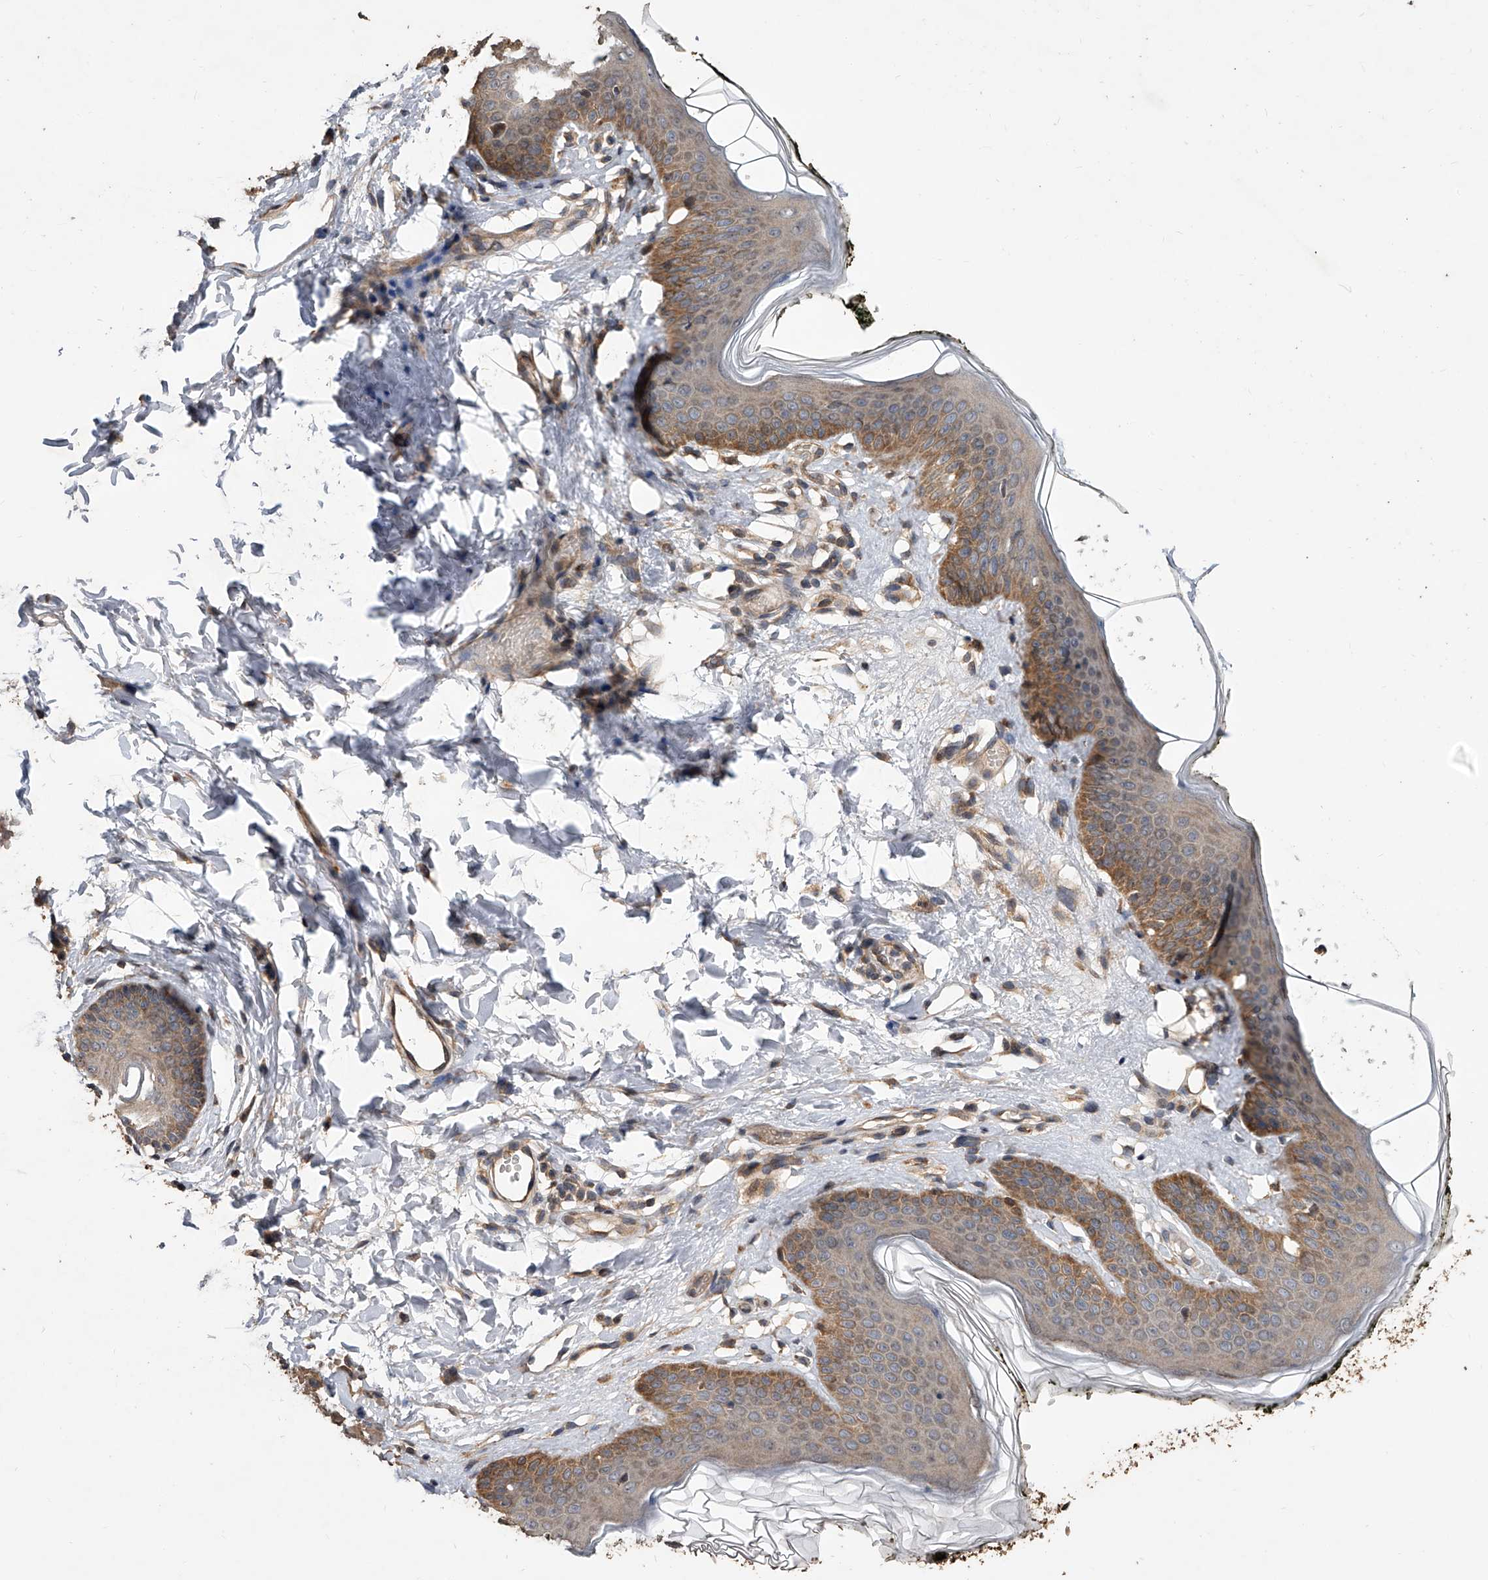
{"staining": {"intensity": "moderate", "quantity": ">75%", "location": "cytoplasmic/membranous"}, "tissue": "skin", "cell_type": "Epidermal cells", "image_type": "normal", "snomed": [{"axis": "morphology", "description": "Normal tissue, NOS"}, {"axis": "morphology", "description": "Inflammation, NOS"}, {"axis": "topography", "description": "Vulva"}], "caption": "An image of human skin stained for a protein exhibits moderate cytoplasmic/membranous brown staining in epidermal cells. (Stains: DAB in brown, nuclei in blue, Microscopy: brightfield microscopy at high magnification).", "gene": "LTV1", "patient": {"sex": "female", "age": 84}}